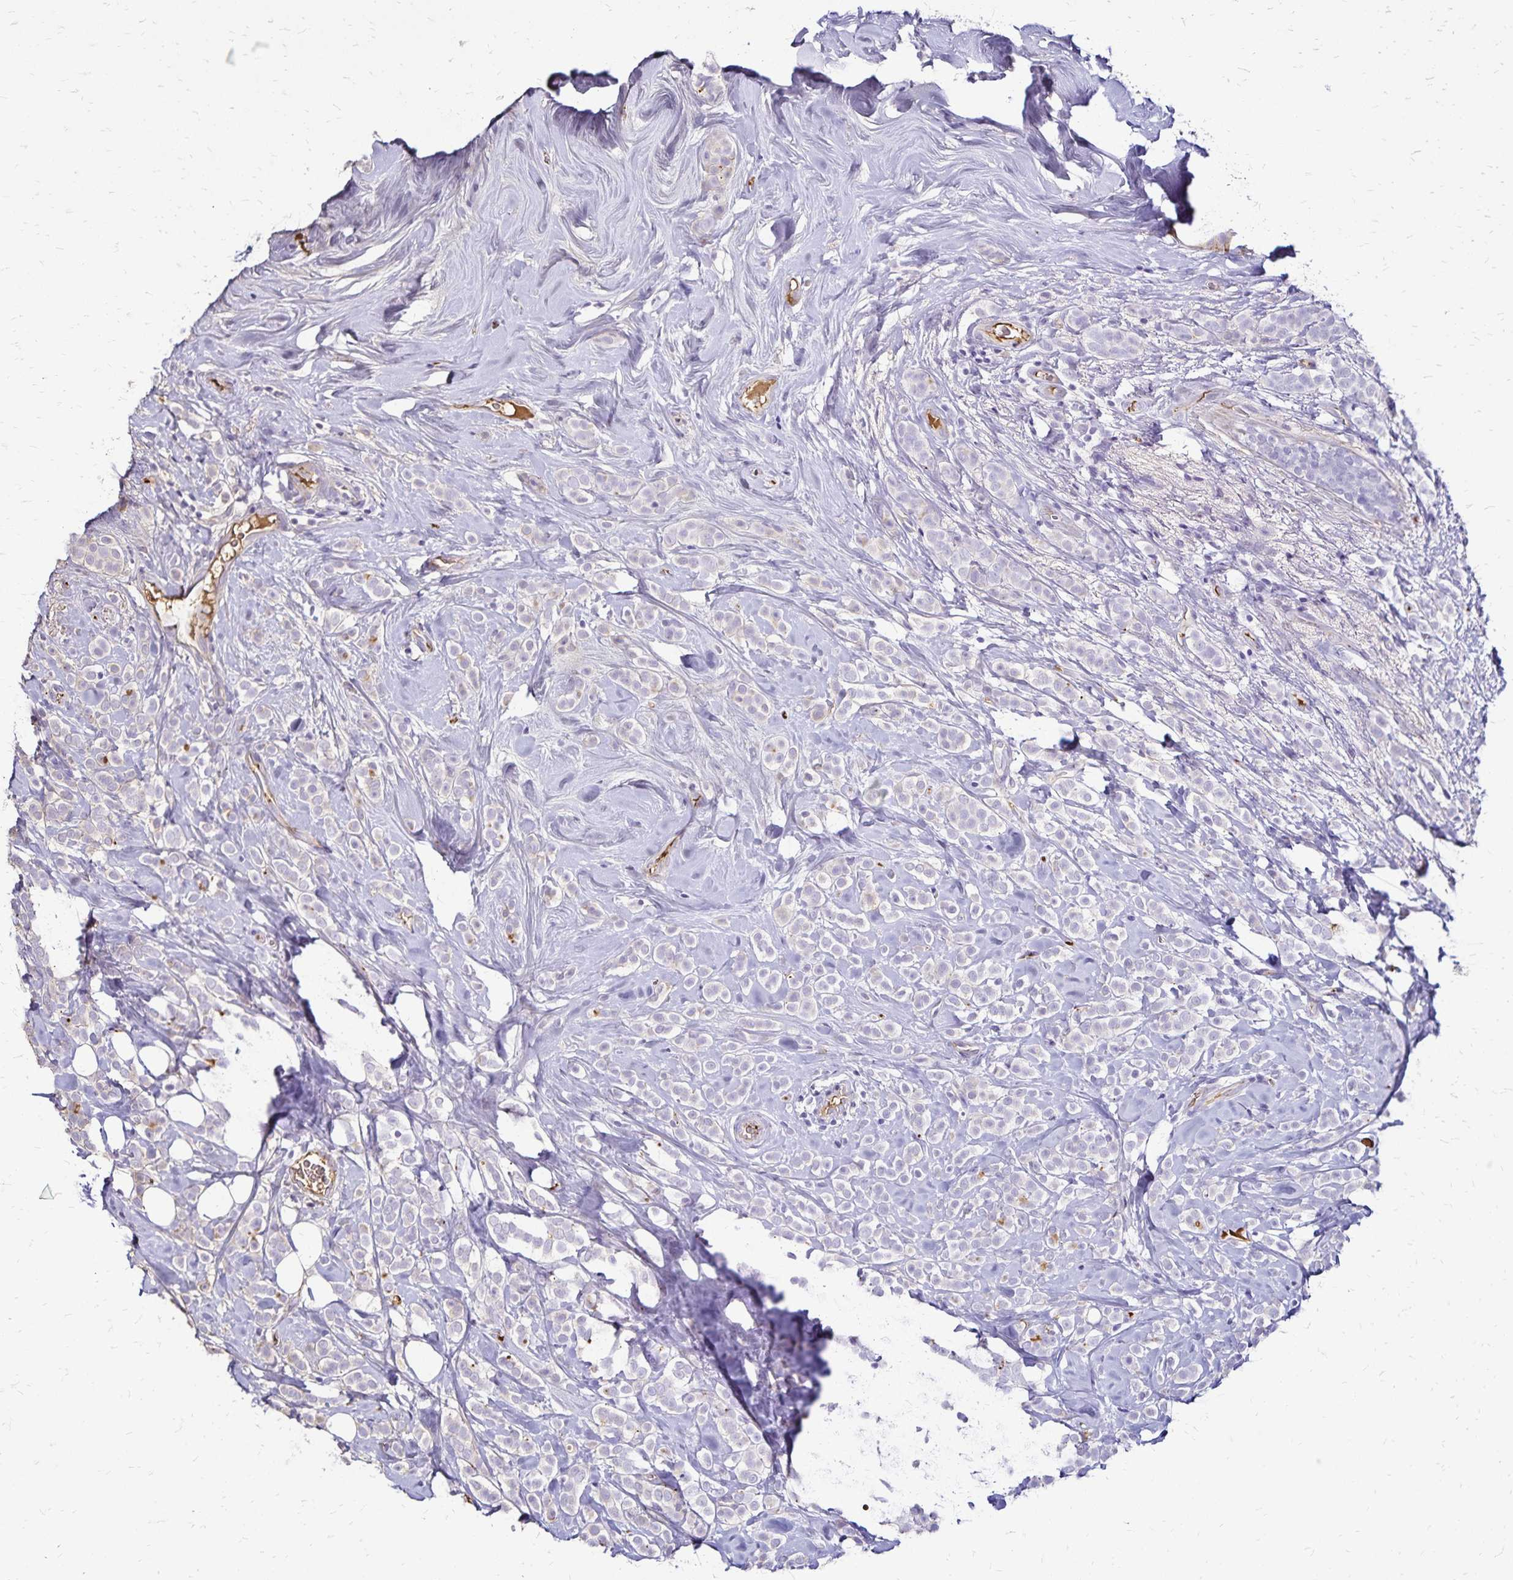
{"staining": {"intensity": "negative", "quantity": "none", "location": "none"}, "tissue": "breast cancer", "cell_type": "Tumor cells", "image_type": "cancer", "snomed": [{"axis": "morphology", "description": "Lobular carcinoma"}, {"axis": "topography", "description": "Breast"}], "caption": "Micrograph shows no protein expression in tumor cells of breast cancer tissue.", "gene": "KISS1", "patient": {"sex": "female", "age": 49}}